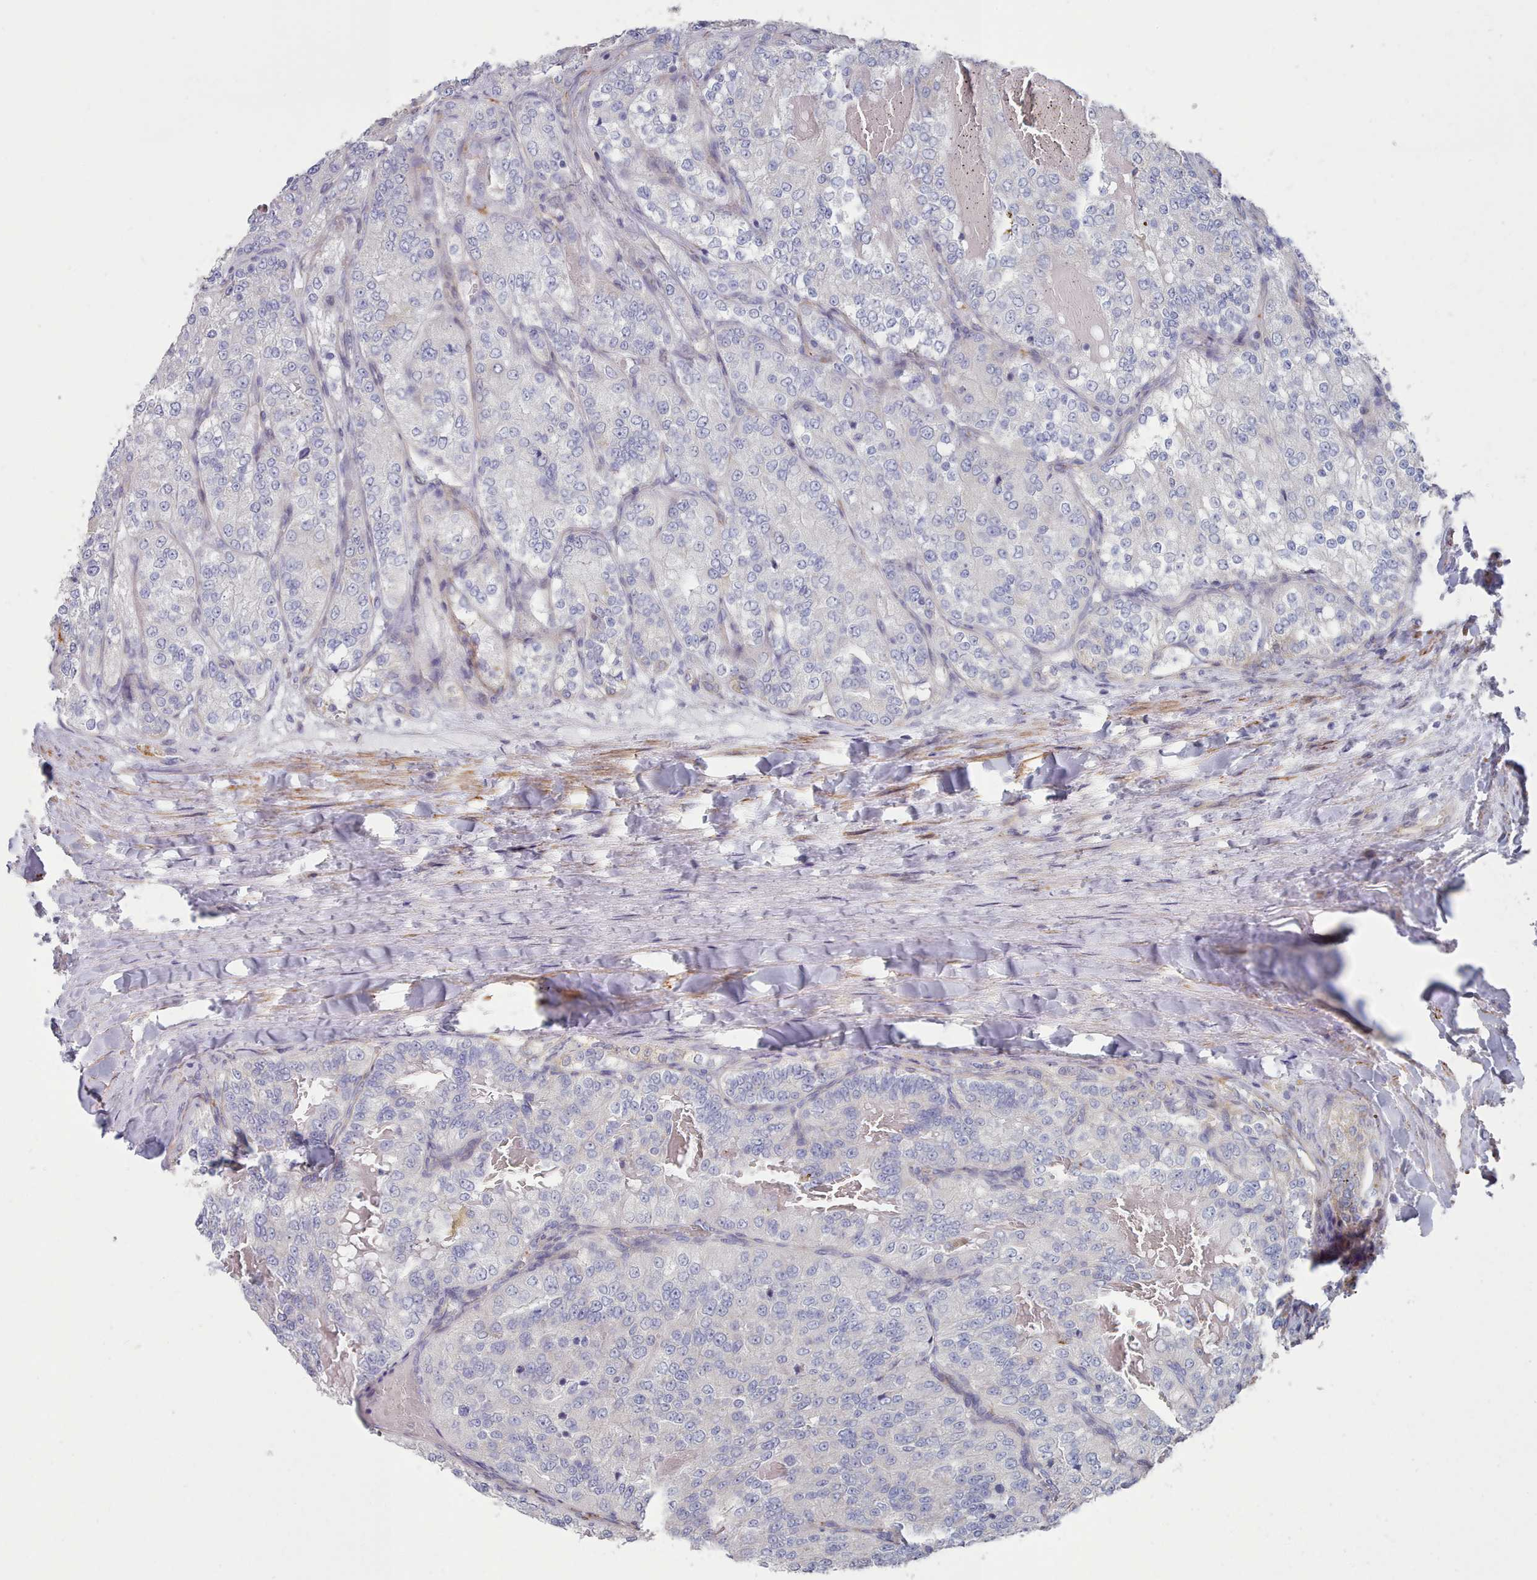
{"staining": {"intensity": "negative", "quantity": "none", "location": "none"}, "tissue": "renal cancer", "cell_type": "Tumor cells", "image_type": "cancer", "snomed": [{"axis": "morphology", "description": "Adenocarcinoma, NOS"}, {"axis": "topography", "description": "Kidney"}], "caption": "Immunohistochemical staining of human adenocarcinoma (renal) demonstrates no significant positivity in tumor cells.", "gene": "G6PC1", "patient": {"sex": "female", "age": 63}}